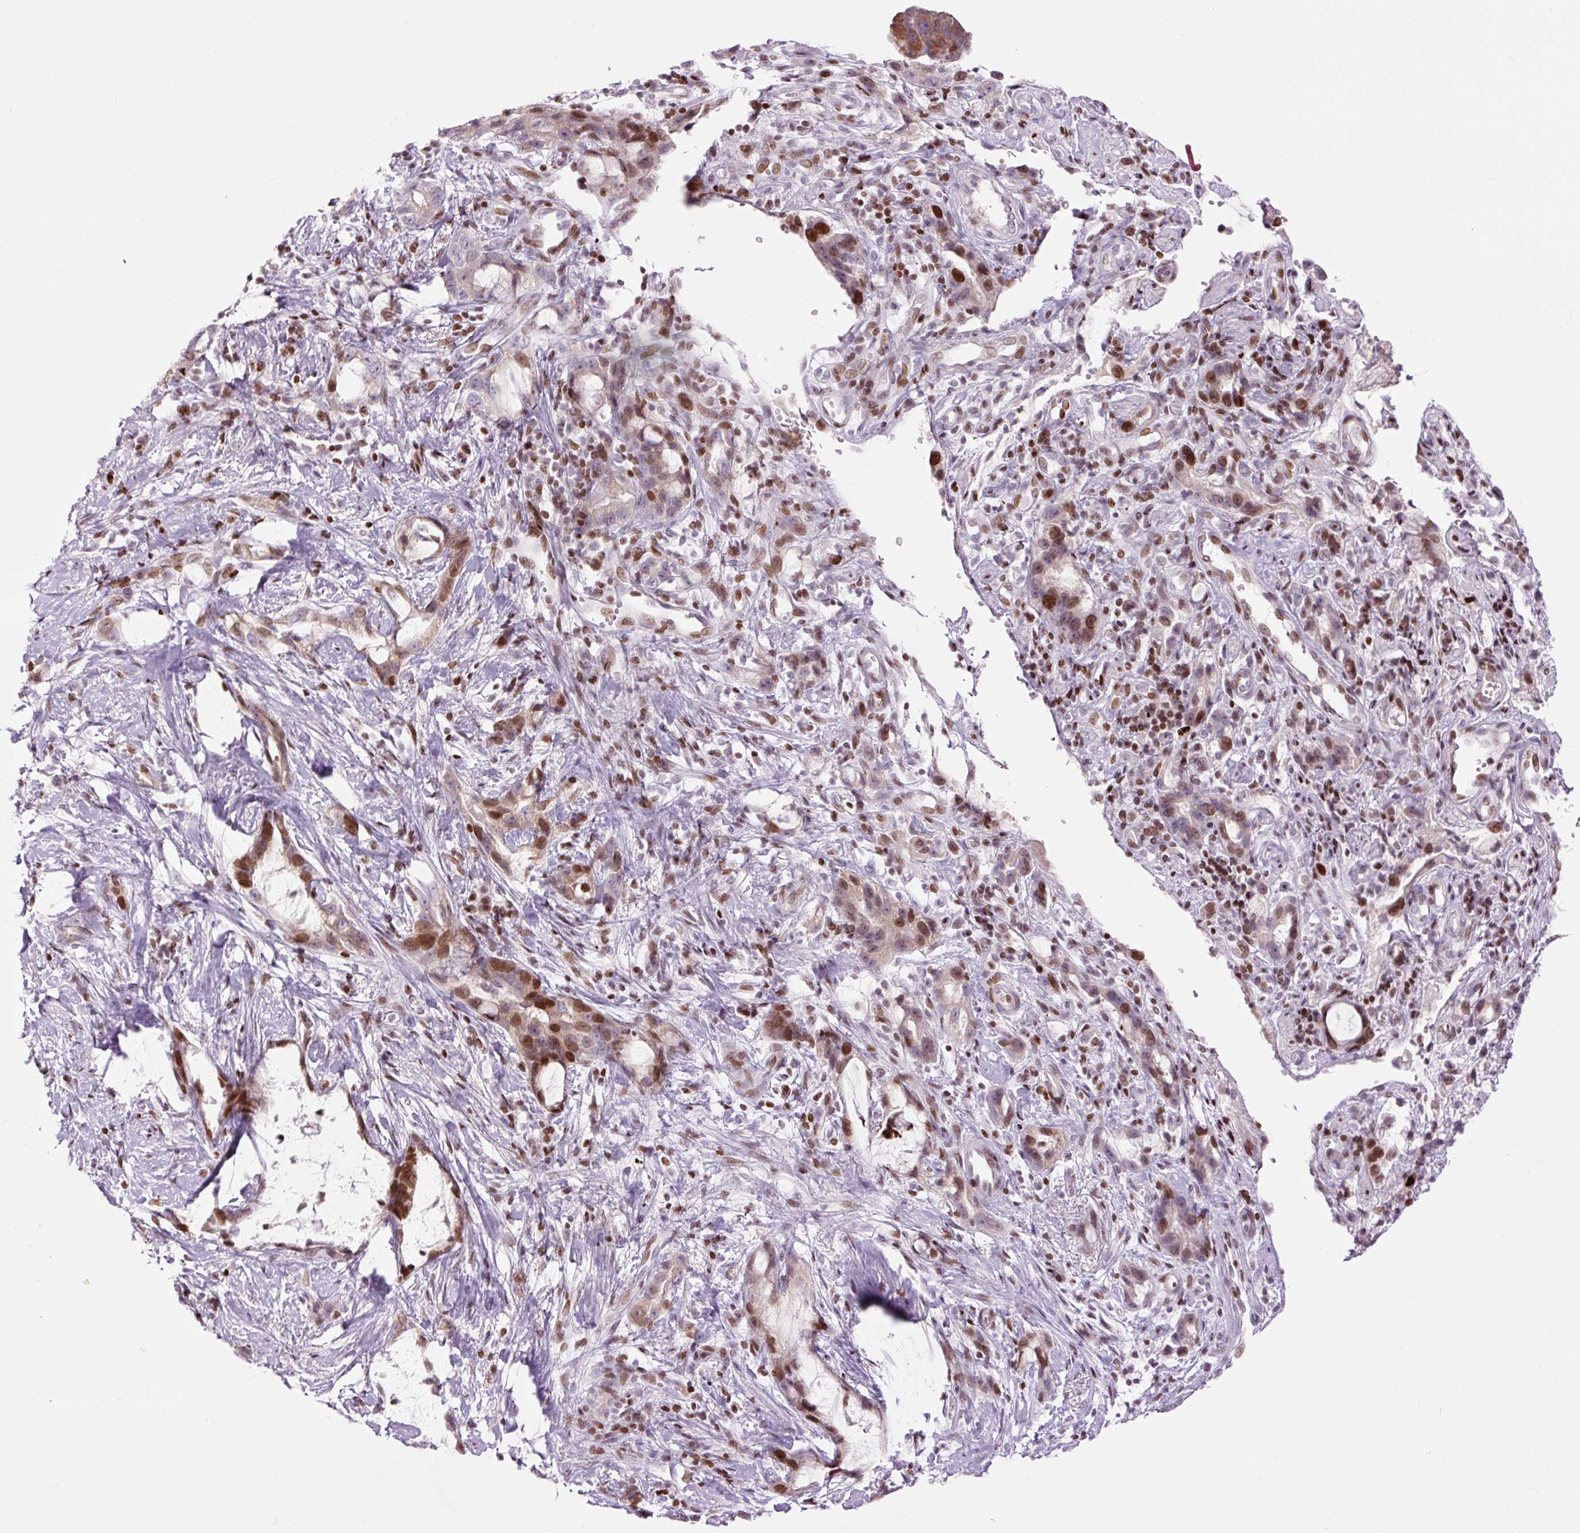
{"staining": {"intensity": "moderate", "quantity": "25%-75%", "location": "nuclear"}, "tissue": "stomach cancer", "cell_type": "Tumor cells", "image_type": "cancer", "snomed": [{"axis": "morphology", "description": "Adenocarcinoma, NOS"}, {"axis": "topography", "description": "Stomach"}], "caption": "This is a micrograph of IHC staining of stomach cancer (adenocarcinoma), which shows moderate staining in the nuclear of tumor cells.", "gene": "TMEM177", "patient": {"sex": "male", "age": 55}}